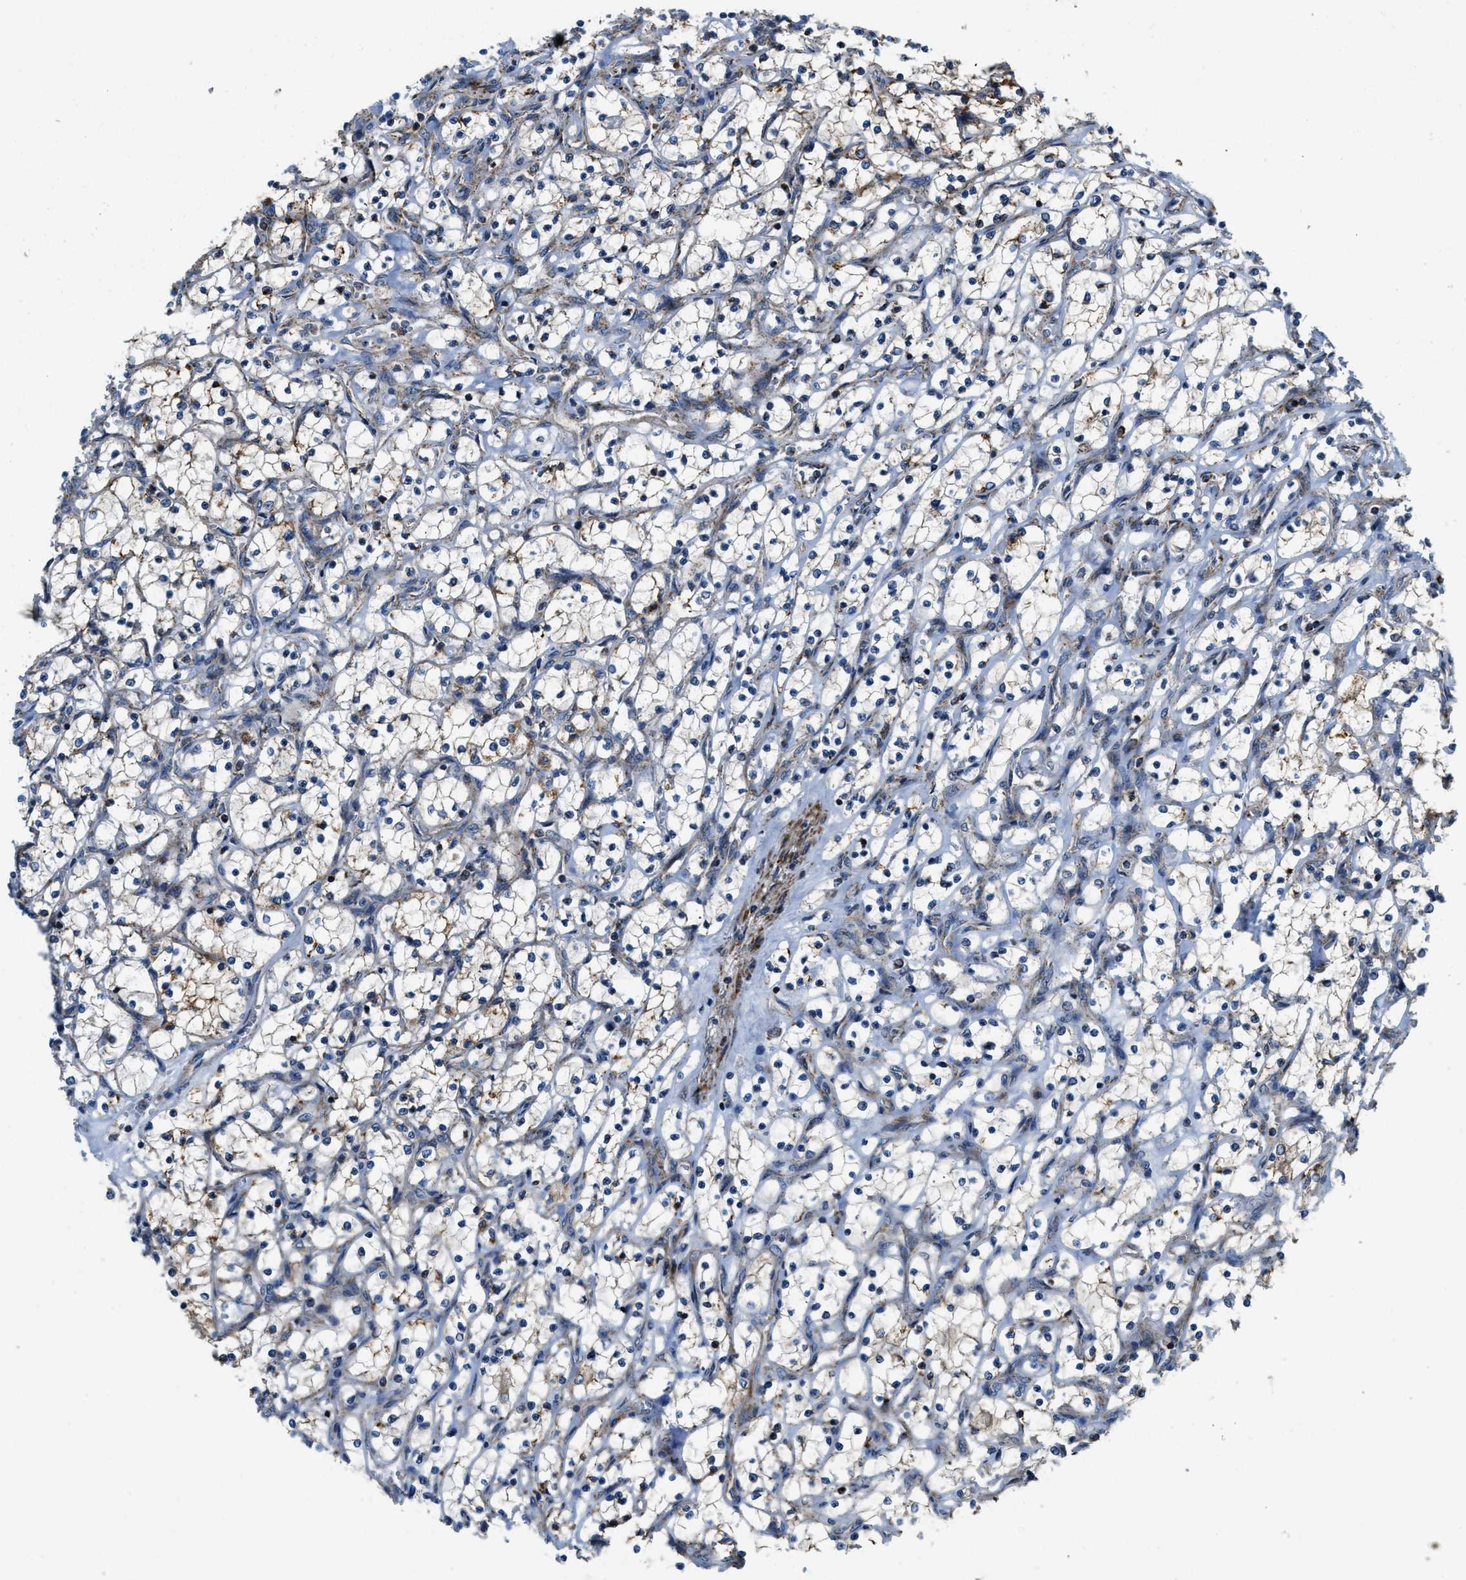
{"staining": {"intensity": "moderate", "quantity": "25%-75%", "location": "cytoplasmic/membranous"}, "tissue": "renal cancer", "cell_type": "Tumor cells", "image_type": "cancer", "snomed": [{"axis": "morphology", "description": "Adenocarcinoma, NOS"}, {"axis": "topography", "description": "Kidney"}], "caption": "Immunohistochemical staining of renal cancer (adenocarcinoma) exhibits medium levels of moderate cytoplasmic/membranous protein positivity in about 25%-75% of tumor cells. Ihc stains the protein of interest in brown and the nuclei are stained blue.", "gene": "GSDME", "patient": {"sex": "female", "age": 69}}